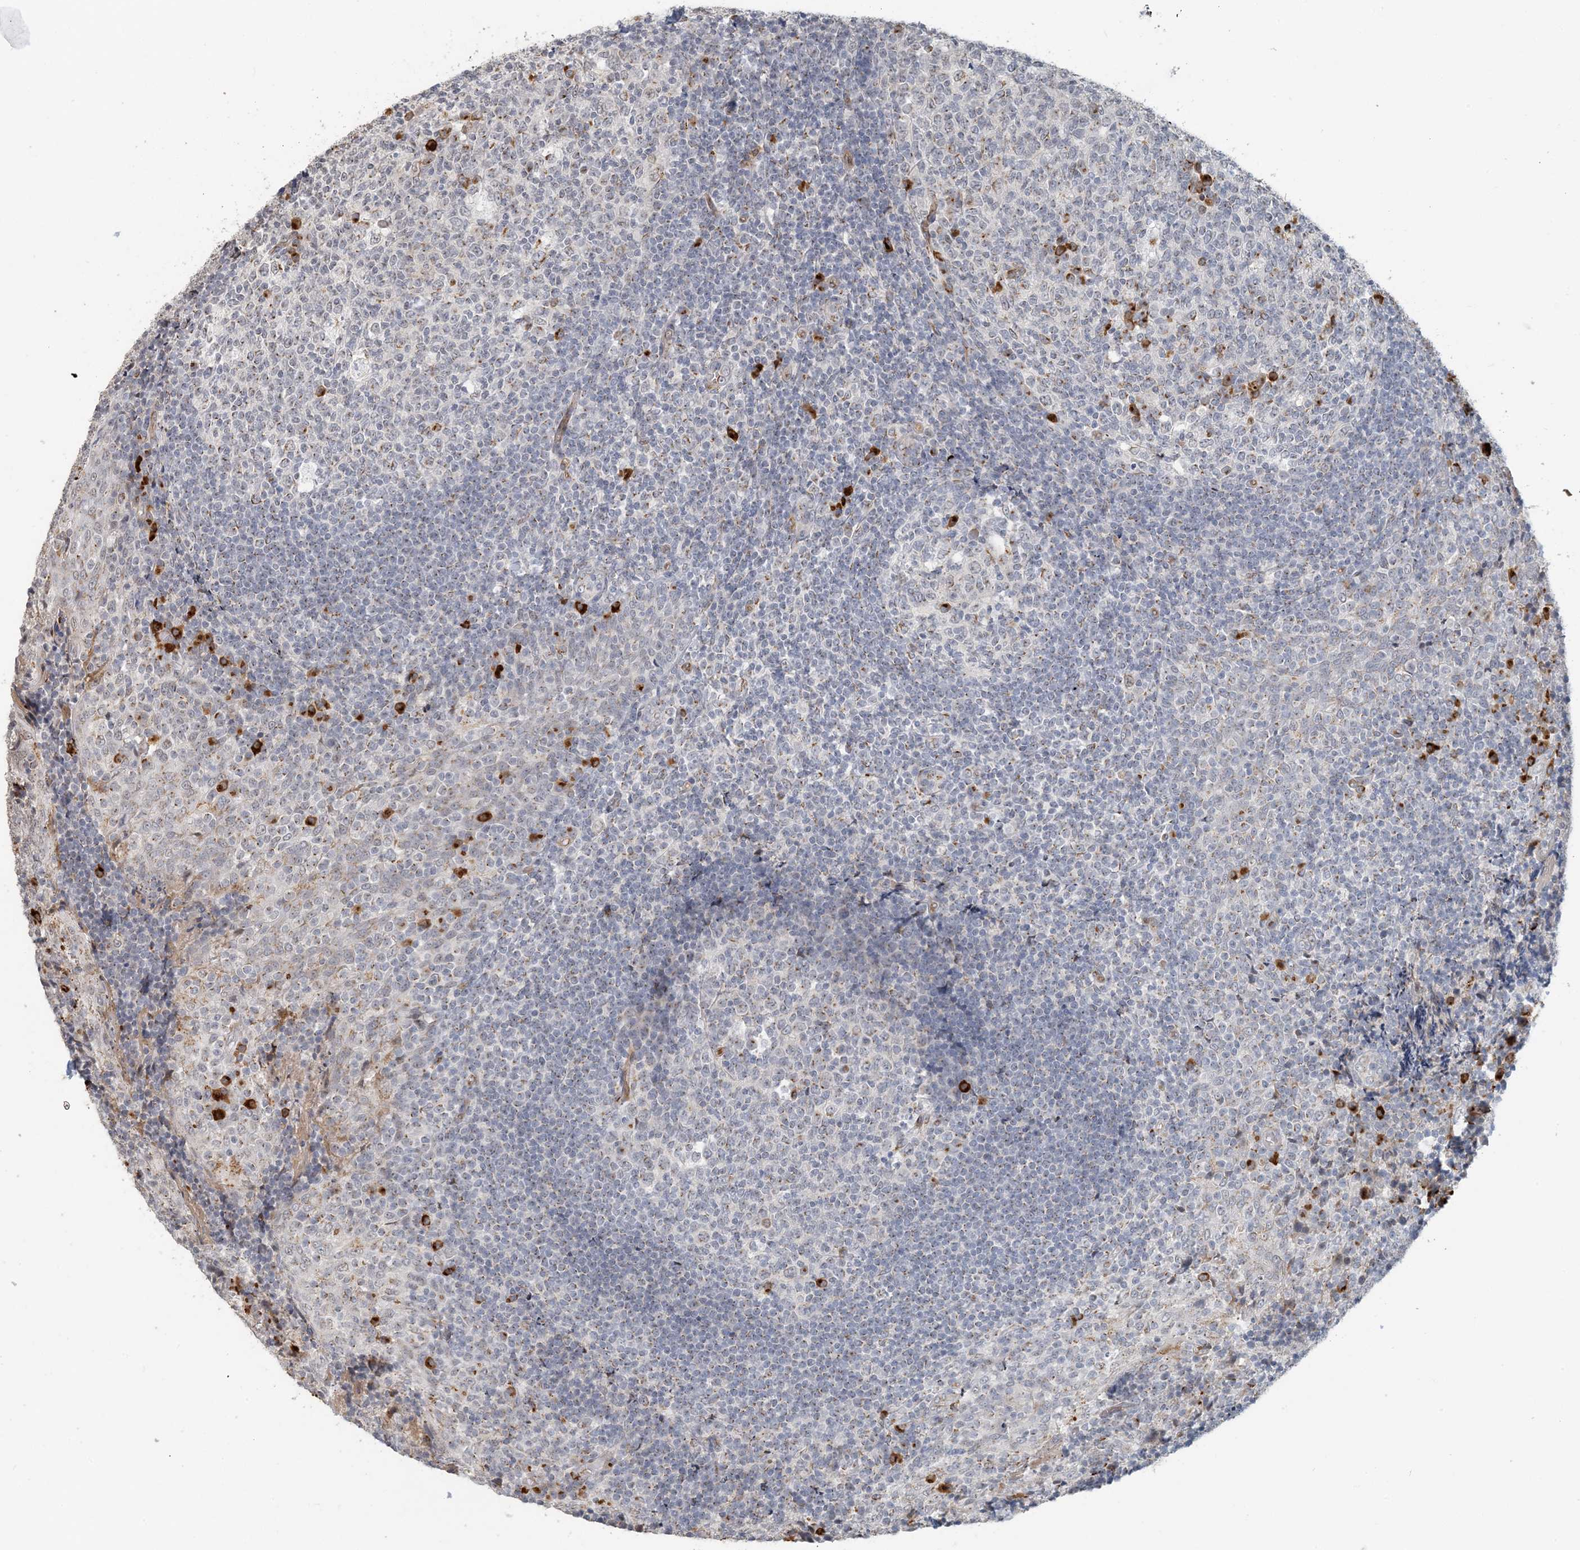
{"staining": {"intensity": "strong", "quantity": "<25%", "location": "cytoplasmic/membranous"}, "tissue": "tonsil", "cell_type": "Germinal center cells", "image_type": "normal", "snomed": [{"axis": "morphology", "description": "Normal tissue, NOS"}, {"axis": "topography", "description": "Tonsil"}], "caption": "Protein positivity by IHC demonstrates strong cytoplasmic/membranous expression in approximately <25% of germinal center cells in benign tonsil.", "gene": "ZCCHC4", "patient": {"sex": "female", "age": 19}}